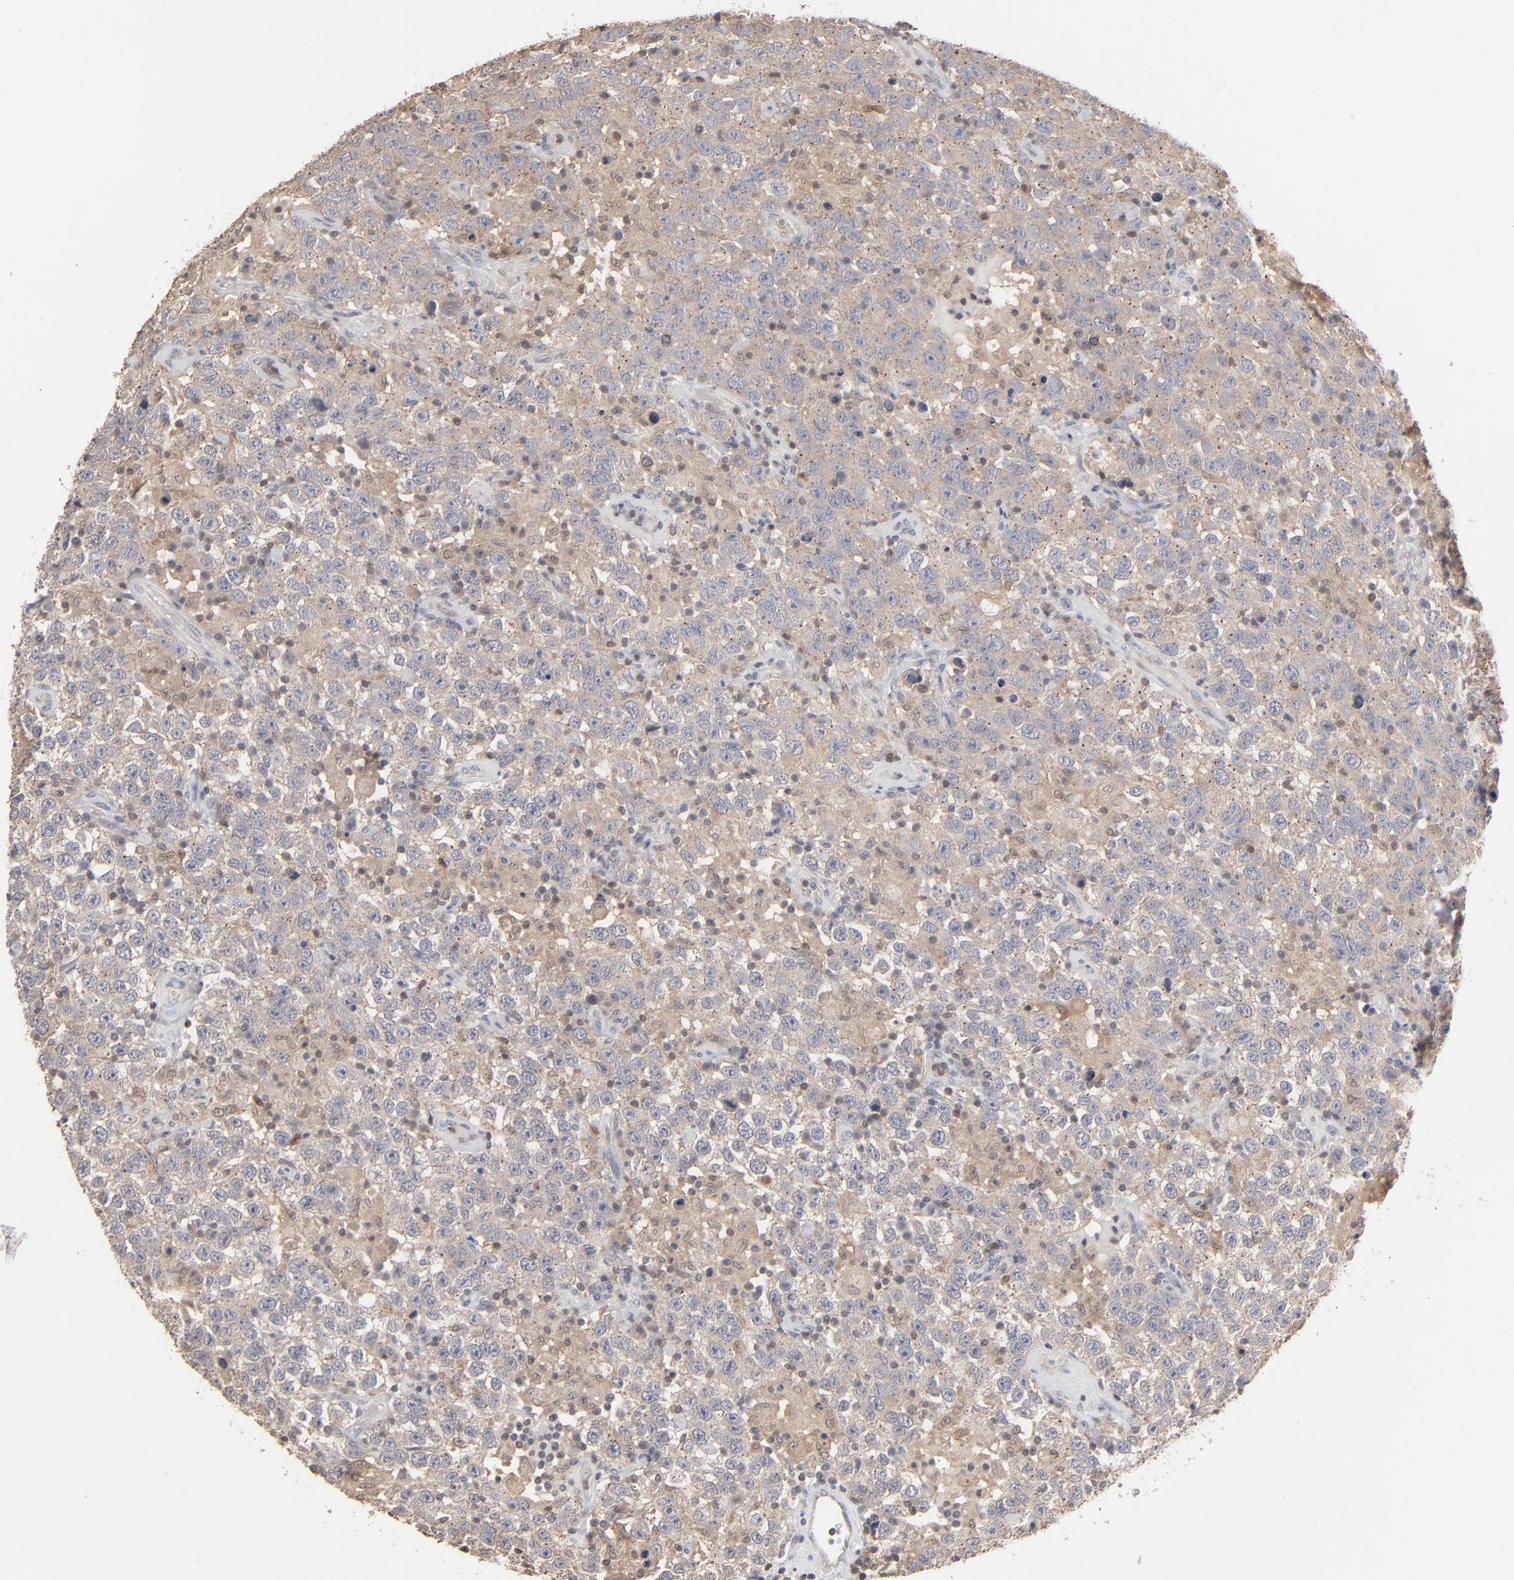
{"staining": {"intensity": "moderate", "quantity": ">75%", "location": "cytoplasmic/membranous"}, "tissue": "testis cancer", "cell_type": "Tumor cells", "image_type": "cancer", "snomed": [{"axis": "morphology", "description": "Seminoma, NOS"}, {"axis": "topography", "description": "Testis"}], "caption": "Protein expression analysis of testis cancer (seminoma) exhibits moderate cytoplasmic/membranous positivity in about >75% of tumor cells. The protein of interest is stained brown, and the nuclei are stained in blue (DAB IHC with brightfield microscopy, high magnification).", "gene": "STAT4", "patient": {"sex": "male", "age": 41}}